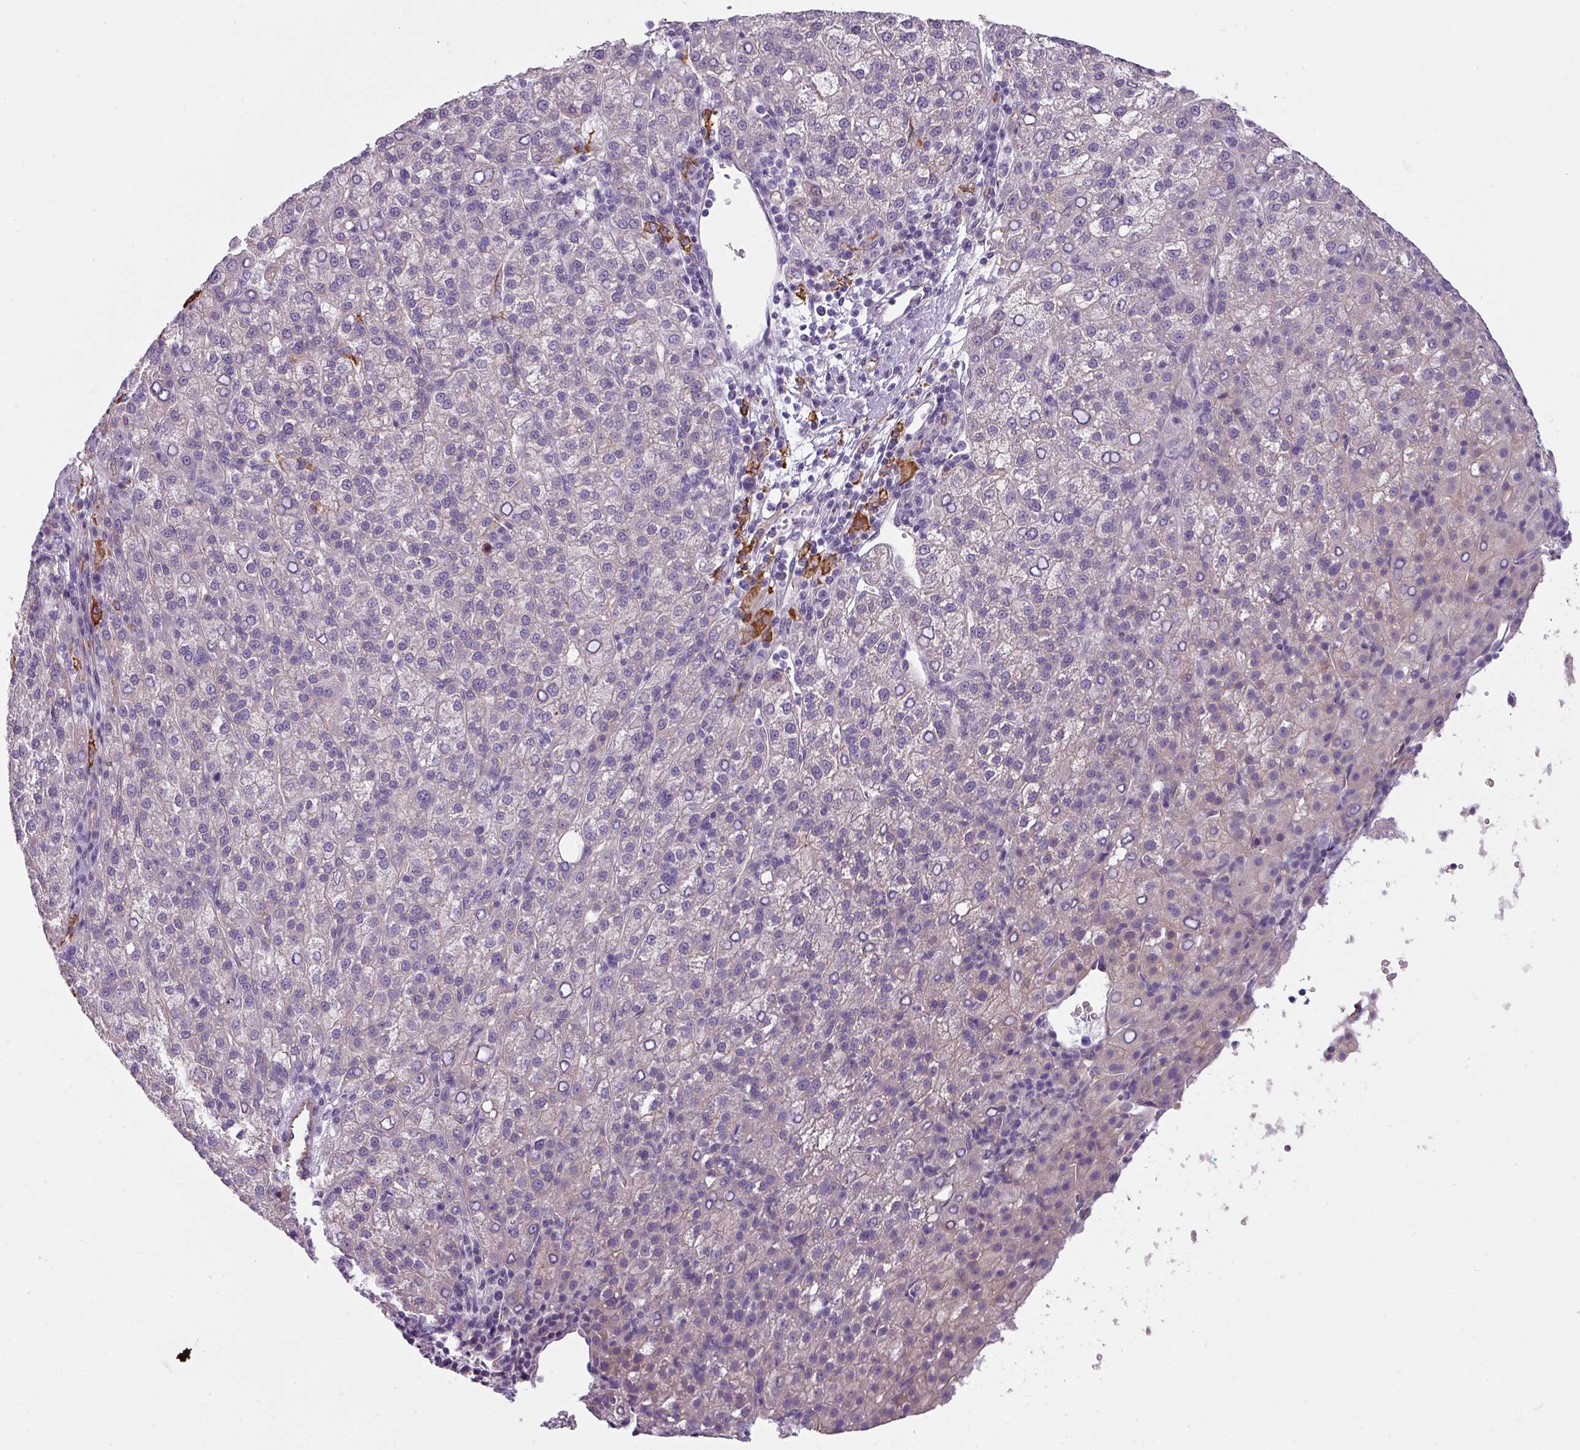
{"staining": {"intensity": "negative", "quantity": "none", "location": "none"}, "tissue": "liver cancer", "cell_type": "Tumor cells", "image_type": "cancer", "snomed": [{"axis": "morphology", "description": "Carcinoma, Hepatocellular, NOS"}, {"axis": "topography", "description": "Liver"}], "caption": "The photomicrograph demonstrates no staining of tumor cells in liver hepatocellular carcinoma.", "gene": "BUD23", "patient": {"sex": "female", "age": 58}}